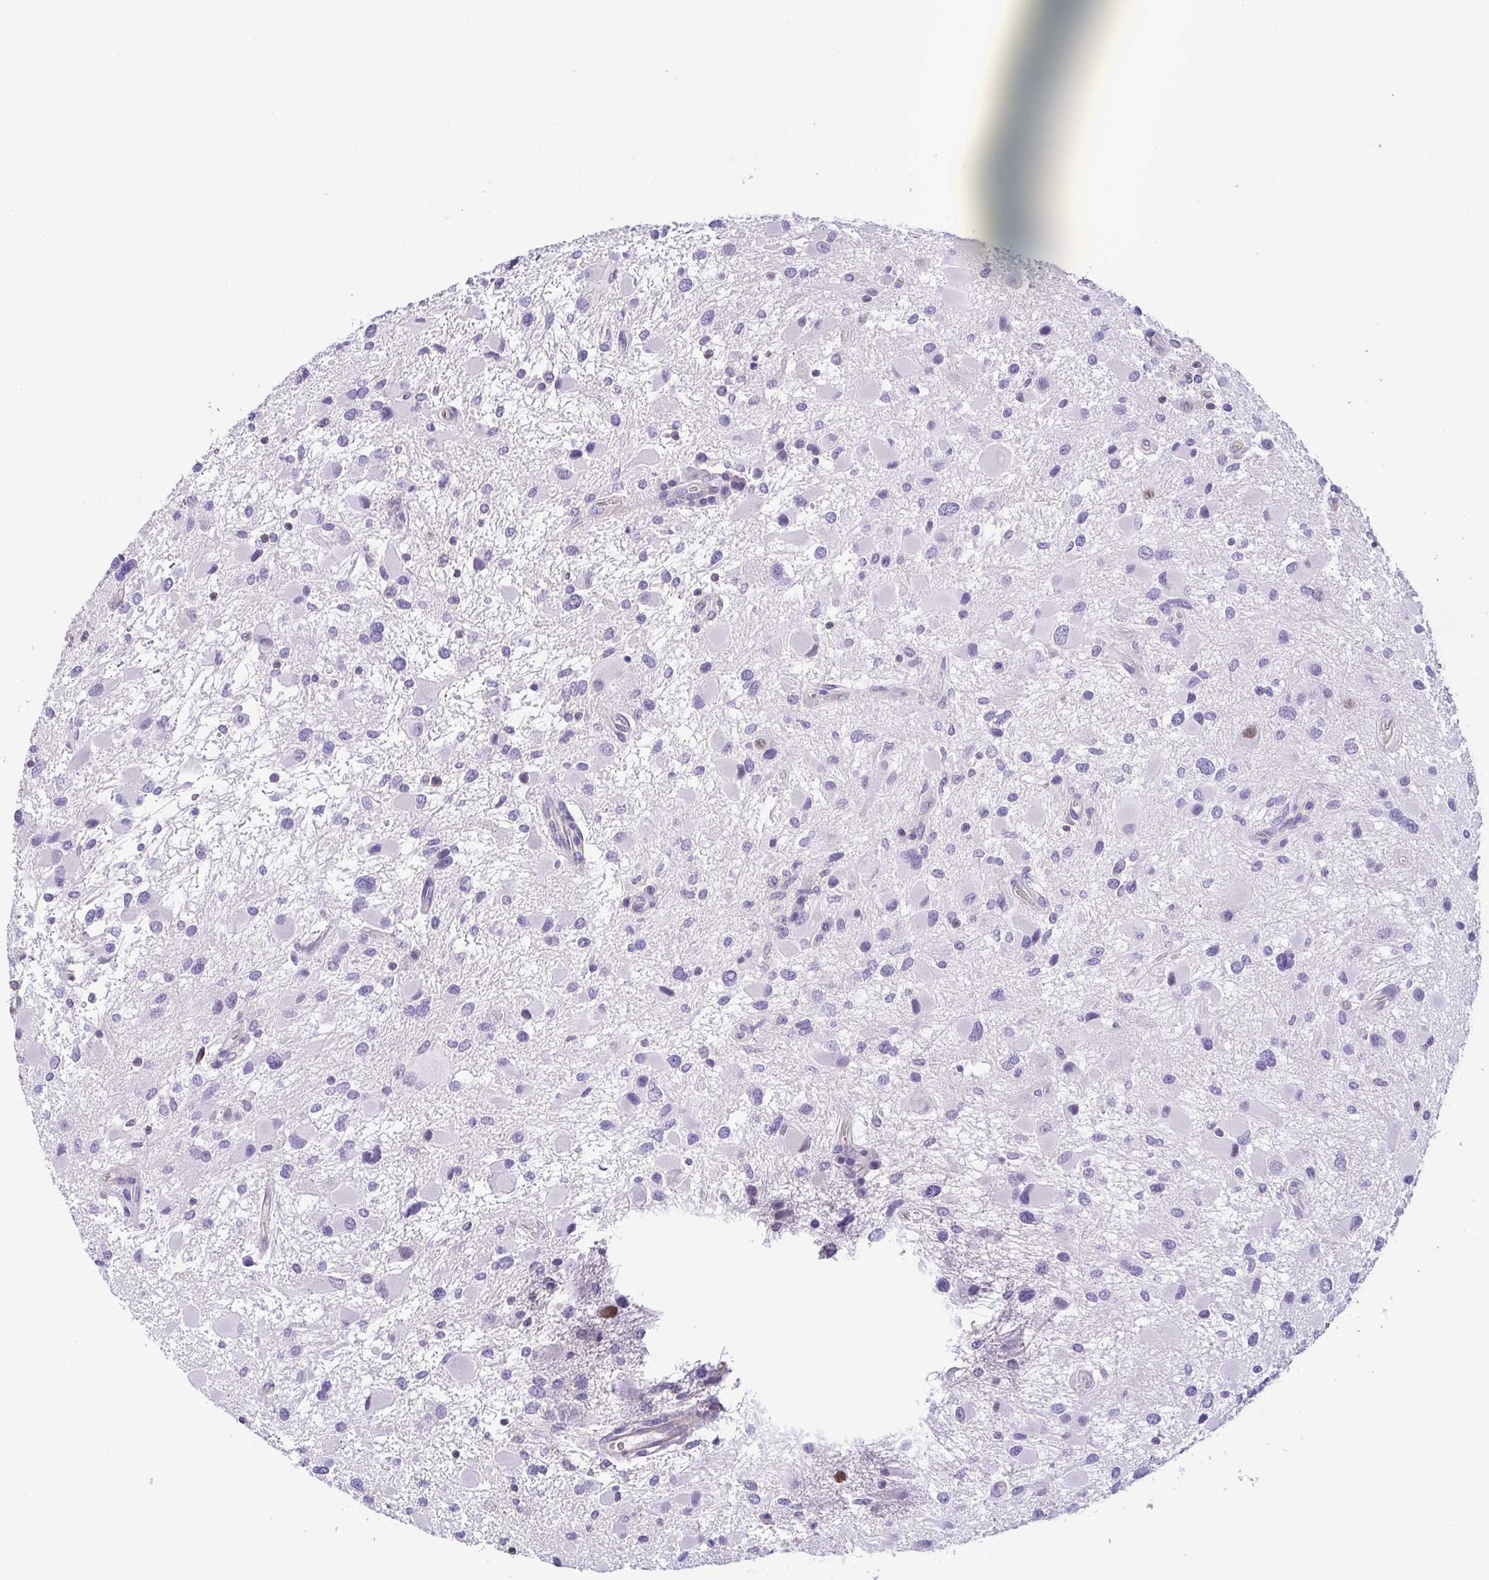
{"staining": {"intensity": "negative", "quantity": "none", "location": "none"}, "tissue": "glioma", "cell_type": "Tumor cells", "image_type": "cancer", "snomed": [{"axis": "morphology", "description": "Glioma, malignant, Low grade"}, {"axis": "topography", "description": "Brain"}], "caption": "IHC of malignant glioma (low-grade) demonstrates no expression in tumor cells.", "gene": "MYL6", "patient": {"sex": "female", "age": 32}}